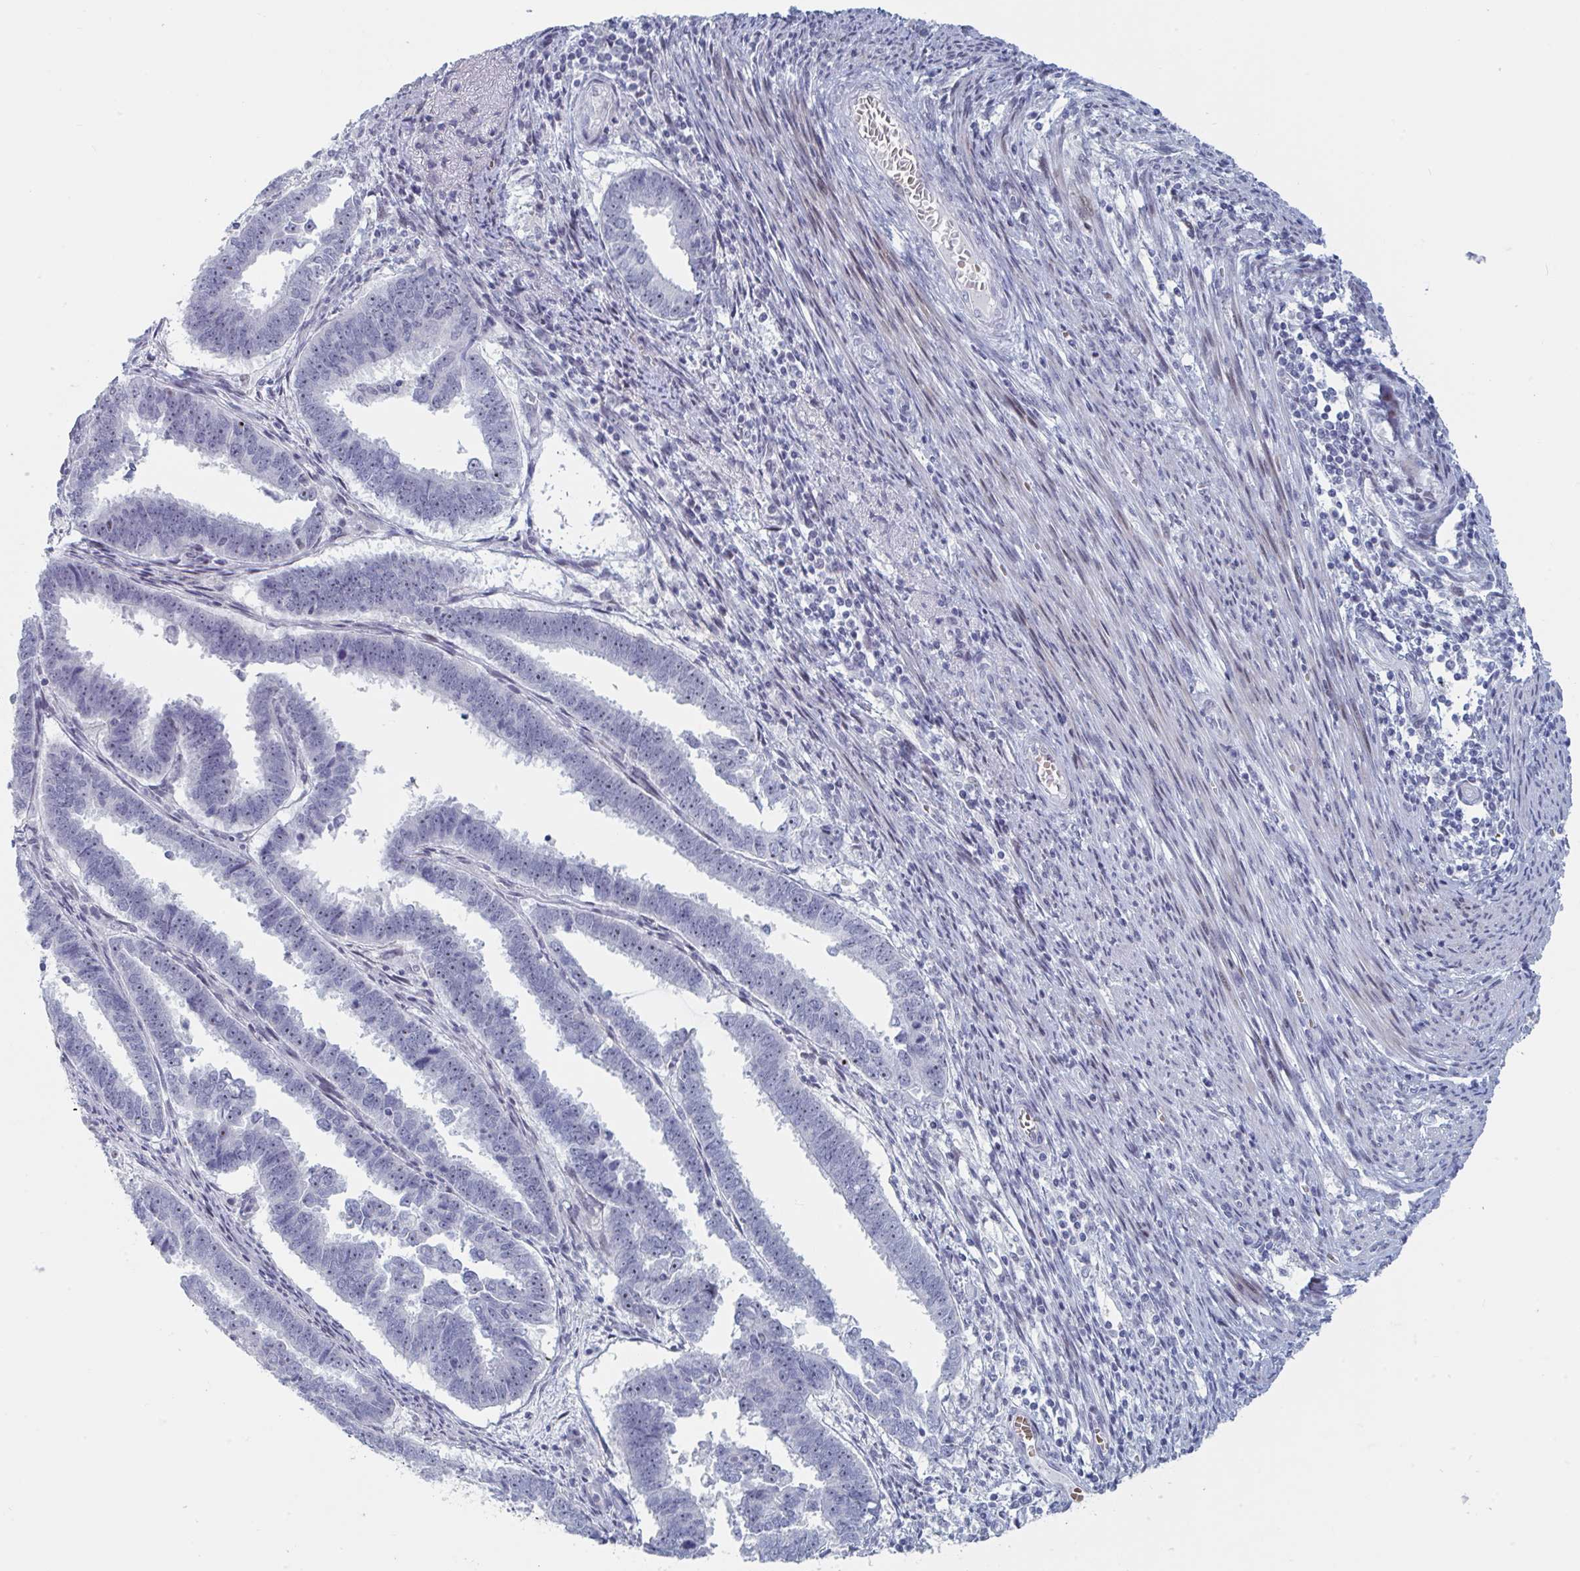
{"staining": {"intensity": "weak", "quantity": "<25%", "location": "nuclear"}, "tissue": "endometrial cancer", "cell_type": "Tumor cells", "image_type": "cancer", "snomed": [{"axis": "morphology", "description": "Adenocarcinoma, NOS"}, {"axis": "topography", "description": "Endometrium"}], "caption": "High power microscopy micrograph of an IHC histopathology image of endometrial adenocarcinoma, revealing no significant staining in tumor cells.", "gene": "NR1H2", "patient": {"sex": "female", "age": 75}}